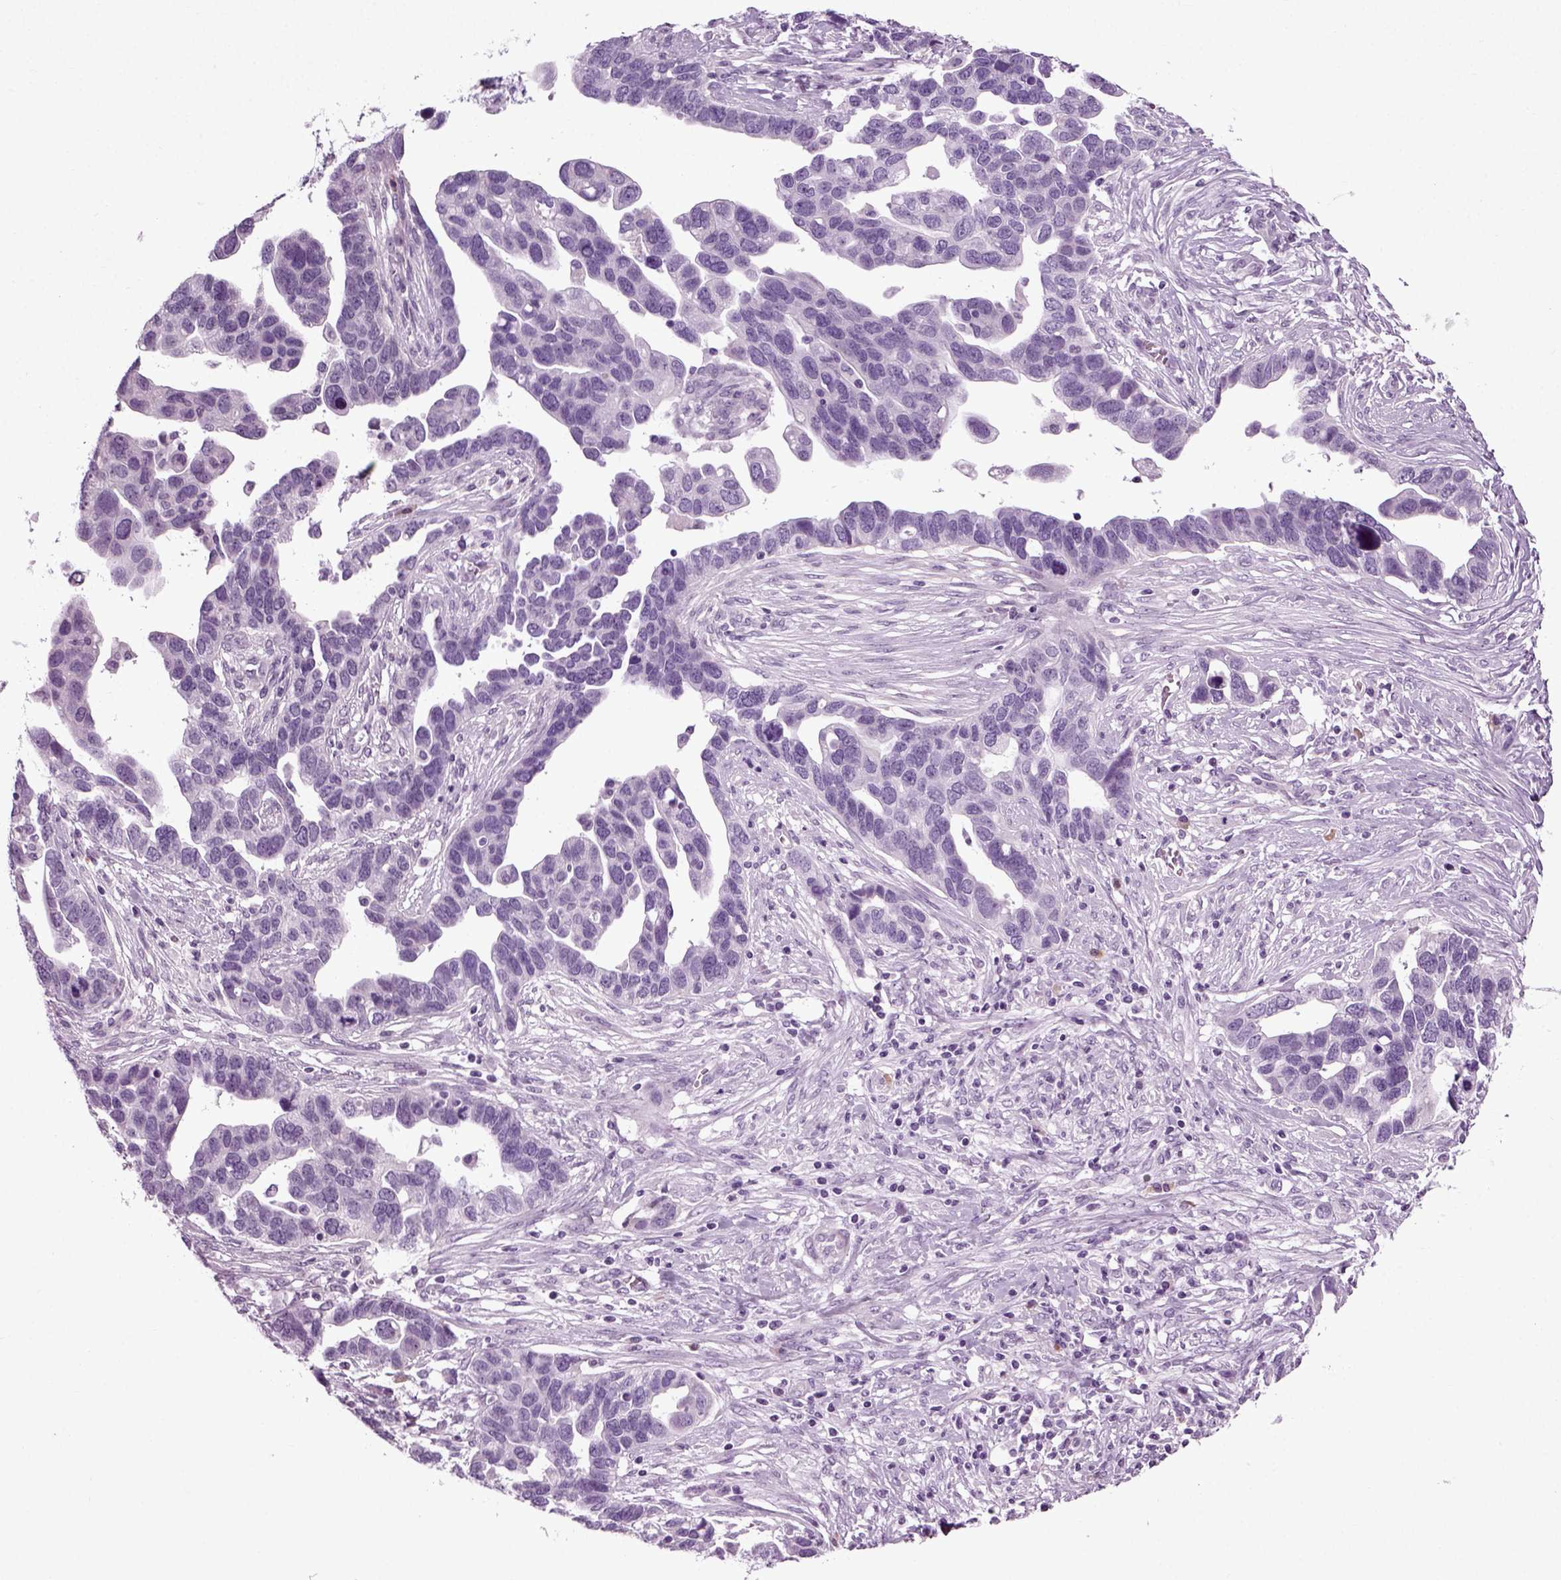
{"staining": {"intensity": "negative", "quantity": "none", "location": "none"}, "tissue": "ovarian cancer", "cell_type": "Tumor cells", "image_type": "cancer", "snomed": [{"axis": "morphology", "description": "Cystadenocarcinoma, serous, NOS"}, {"axis": "topography", "description": "Ovary"}], "caption": "This is an IHC micrograph of ovarian cancer (serous cystadenocarcinoma). There is no staining in tumor cells.", "gene": "PRLH", "patient": {"sex": "female", "age": 54}}